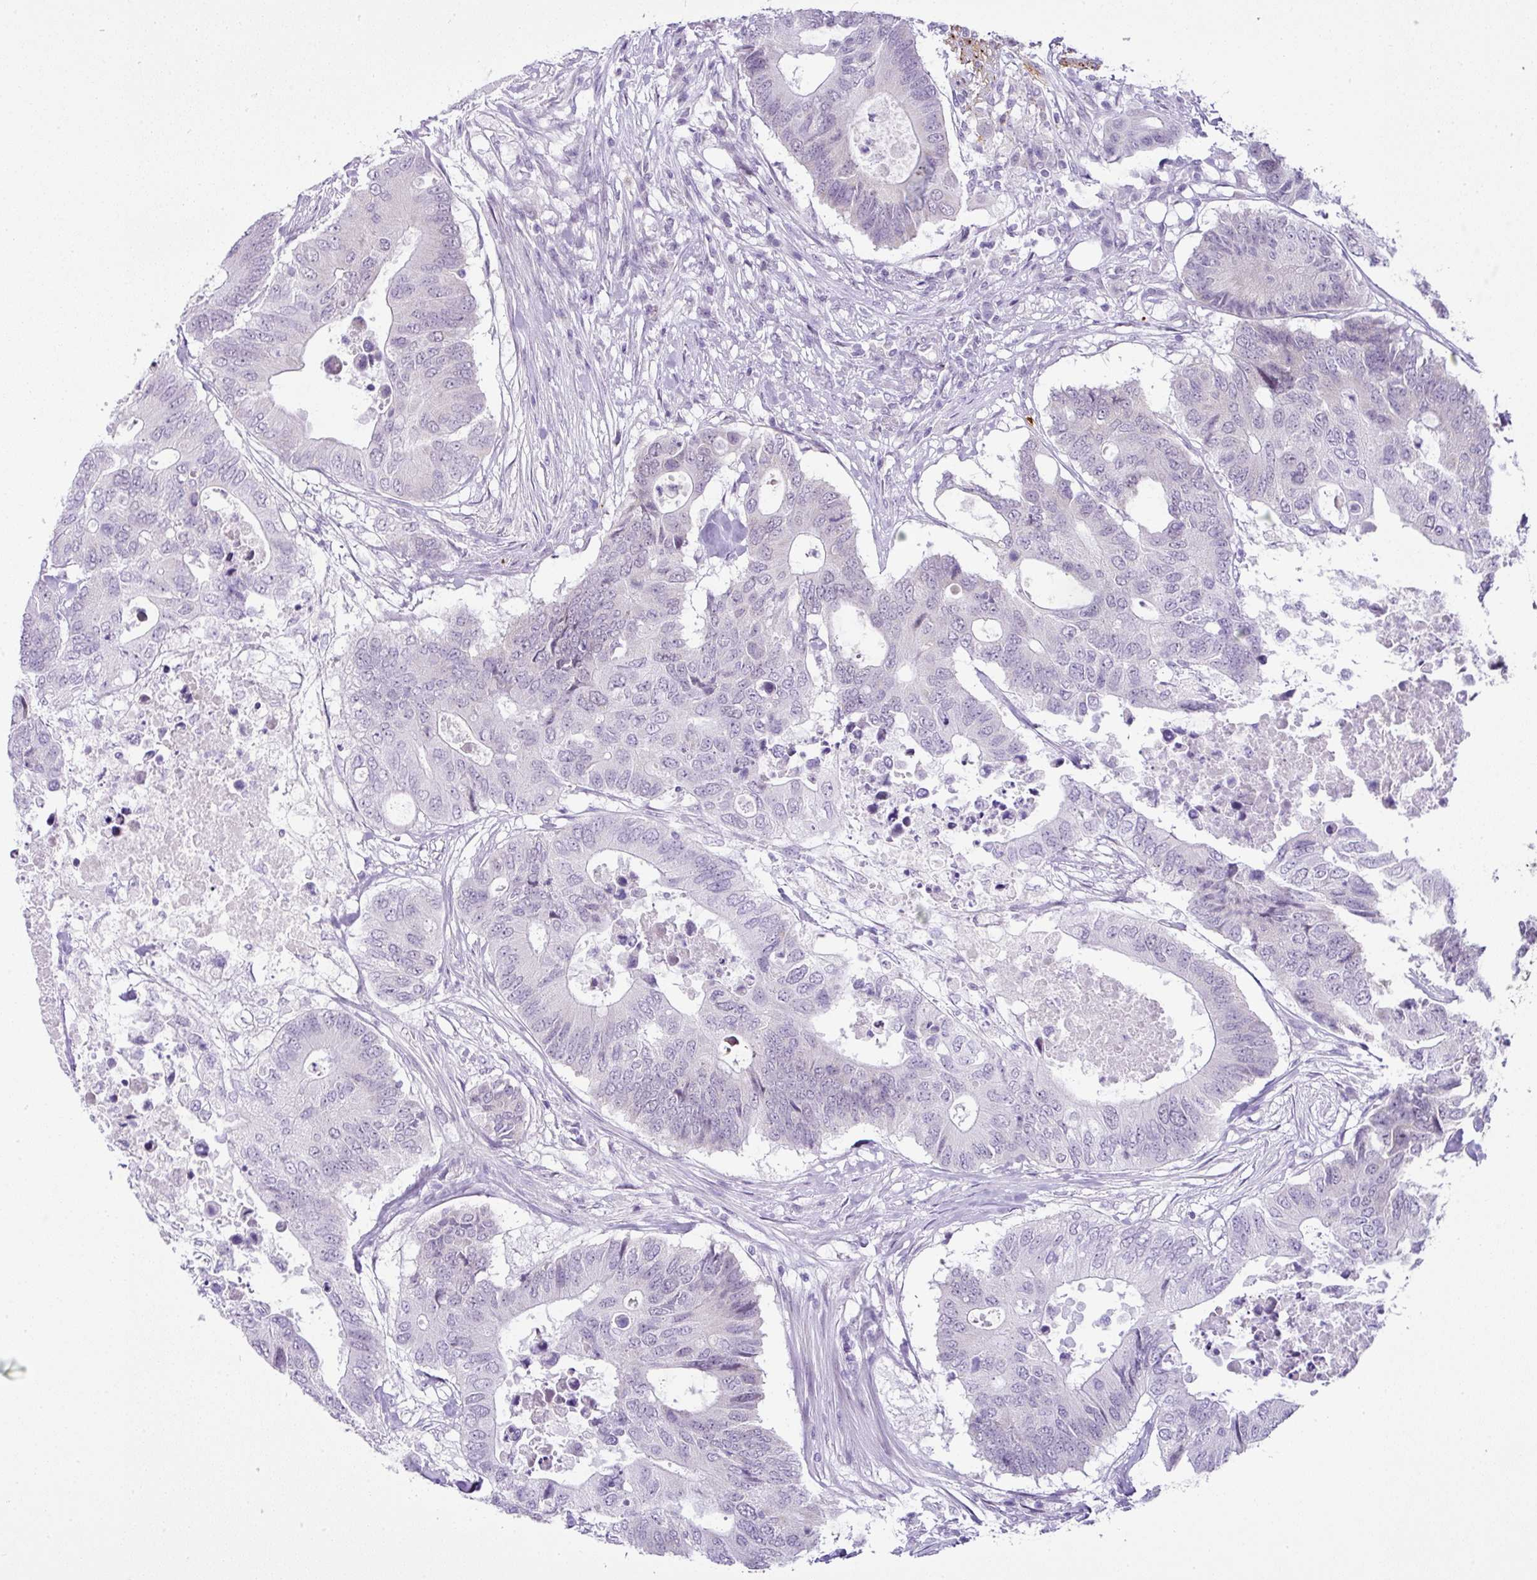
{"staining": {"intensity": "negative", "quantity": "none", "location": "none"}, "tissue": "colorectal cancer", "cell_type": "Tumor cells", "image_type": "cancer", "snomed": [{"axis": "morphology", "description": "Adenocarcinoma, NOS"}, {"axis": "topography", "description": "Colon"}], "caption": "Tumor cells are negative for protein expression in human colorectal cancer. (DAB (3,3'-diaminobenzidine) immunohistochemistry visualized using brightfield microscopy, high magnification).", "gene": "CMTM5", "patient": {"sex": "male", "age": 71}}